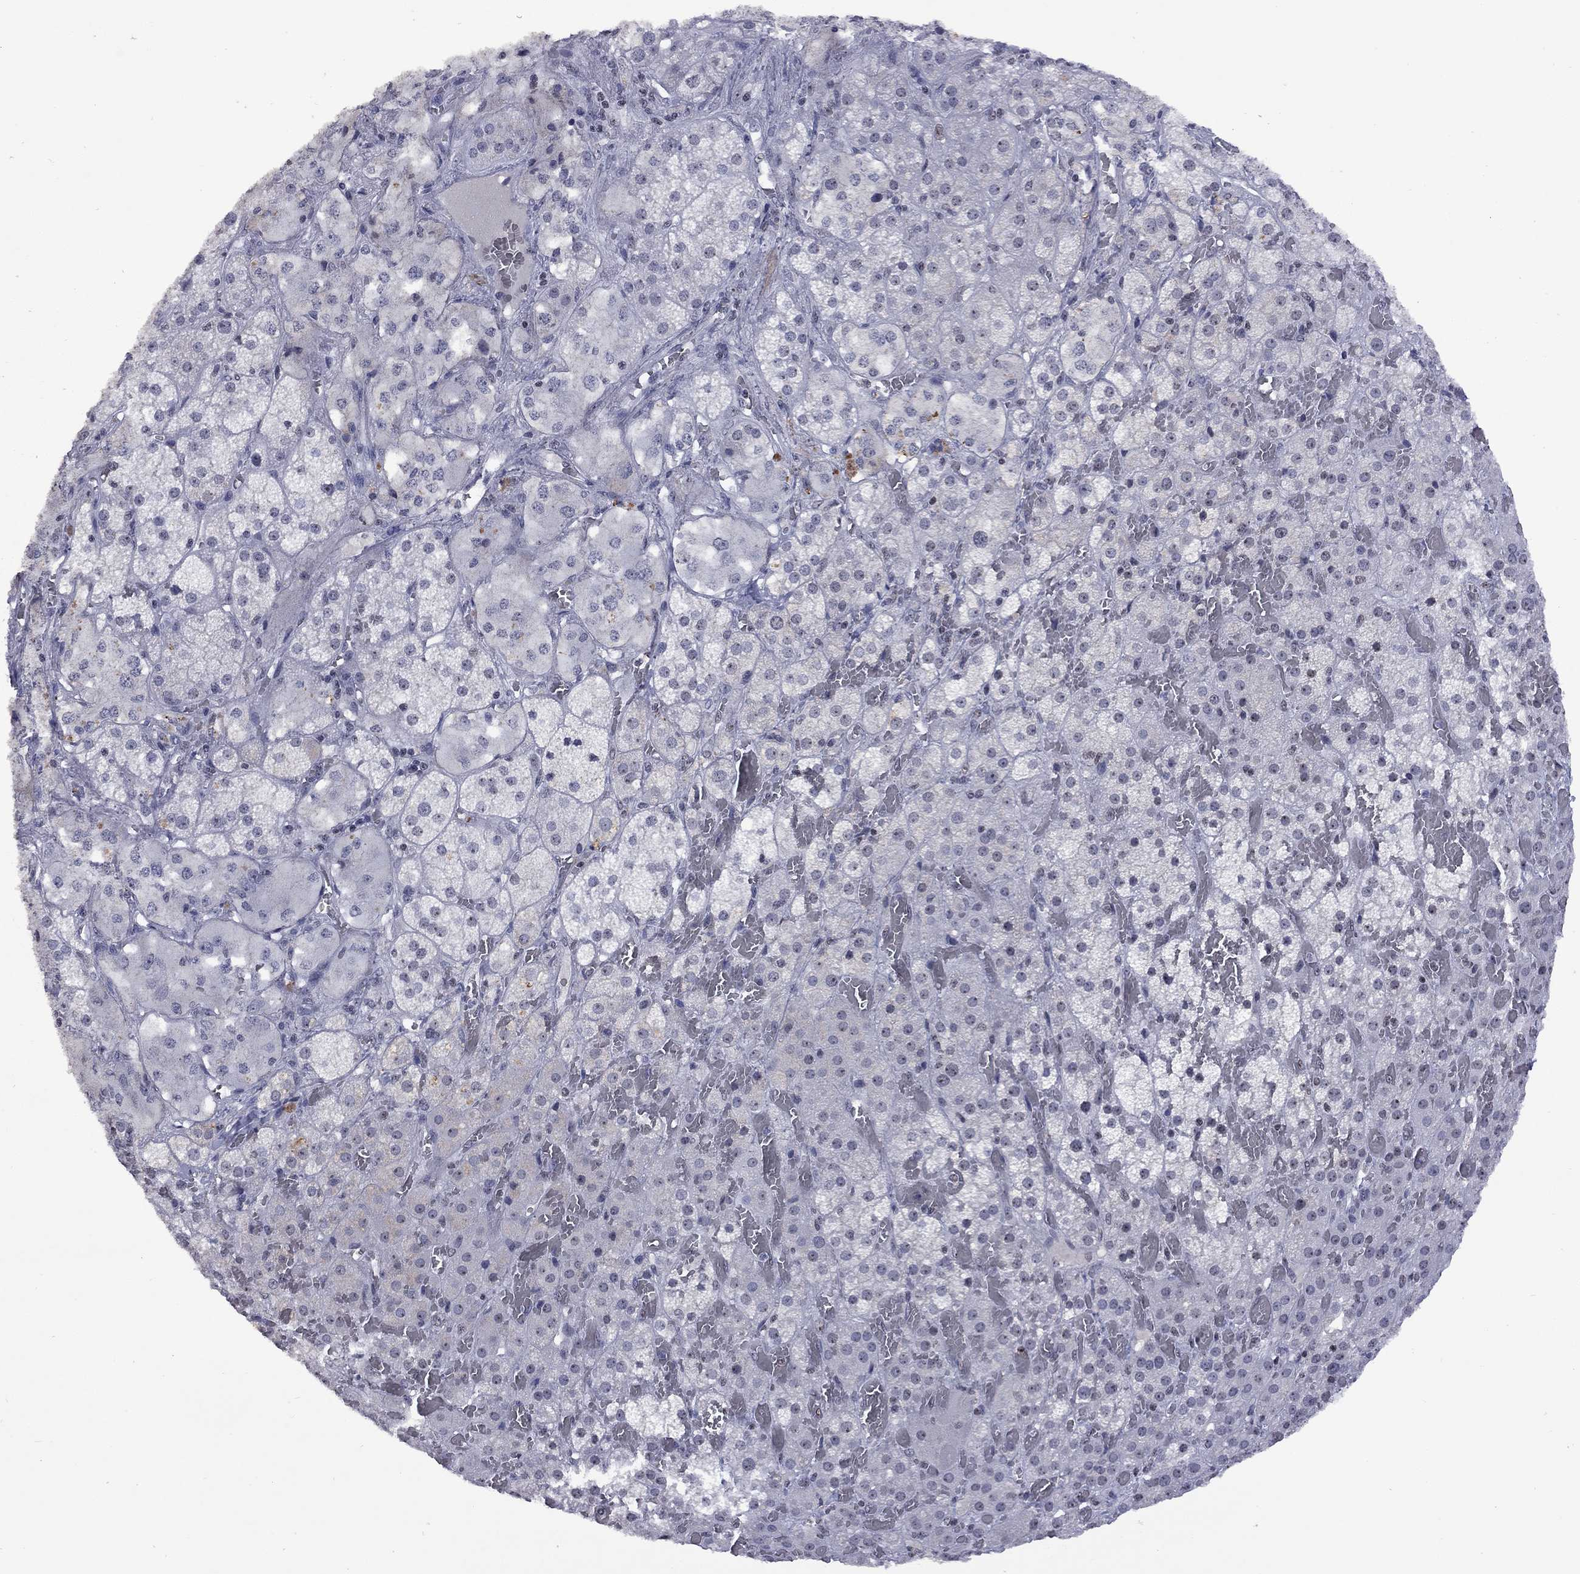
{"staining": {"intensity": "negative", "quantity": "none", "location": "none"}, "tissue": "adrenal gland", "cell_type": "Glandular cells", "image_type": "normal", "snomed": [{"axis": "morphology", "description": "Normal tissue, NOS"}, {"axis": "topography", "description": "Adrenal gland"}], "caption": "Glandular cells are negative for brown protein staining in benign adrenal gland. (DAB (3,3'-diaminobenzidine) immunohistochemistry (IHC) with hematoxylin counter stain).", "gene": "SPOUT1", "patient": {"sex": "male", "age": 57}}